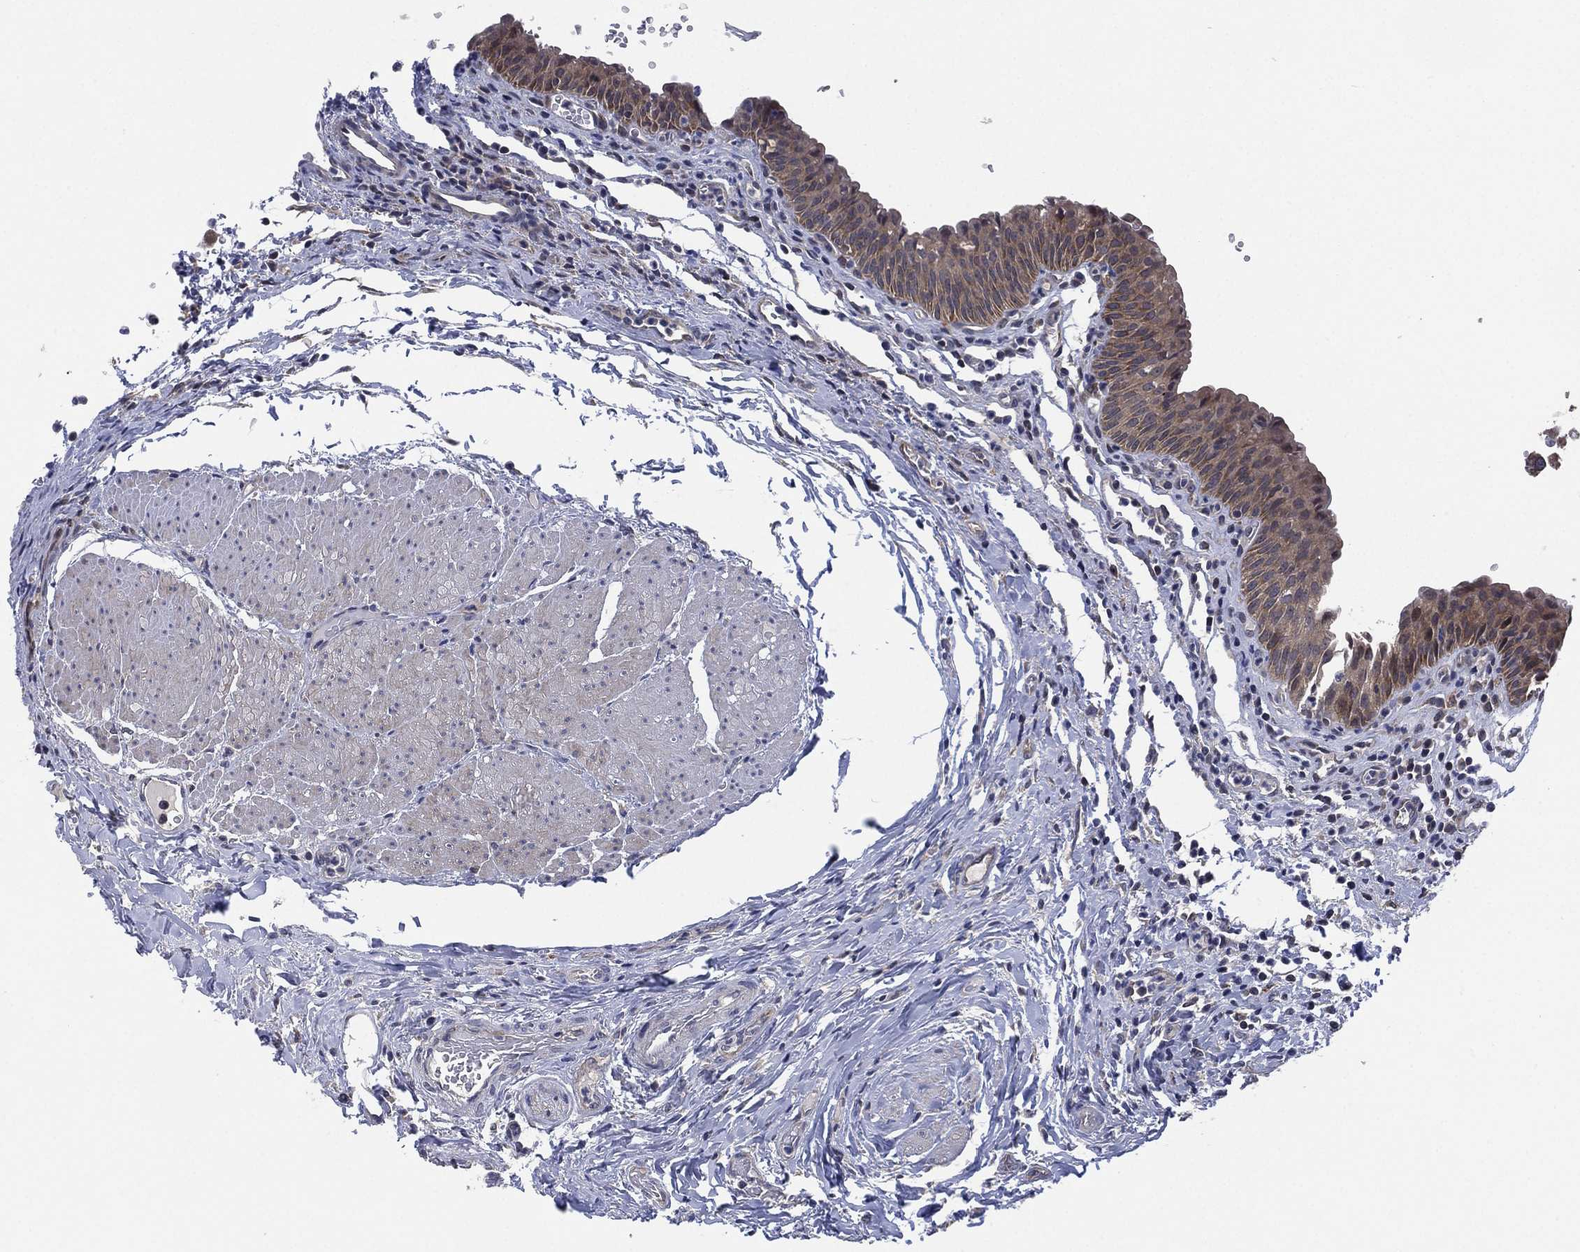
{"staining": {"intensity": "weak", "quantity": "25%-75%", "location": "cytoplasmic/membranous"}, "tissue": "urinary bladder", "cell_type": "Urothelial cells", "image_type": "normal", "snomed": [{"axis": "morphology", "description": "Normal tissue, NOS"}, {"axis": "topography", "description": "Urinary bladder"}], "caption": "Immunohistochemical staining of unremarkable urinary bladder displays weak cytoplasmic/membranous protein expression in about 25%-75% of urothelial cells.", "gene": "SELENOO", "patient": {"sex": "male", "age": 66}}